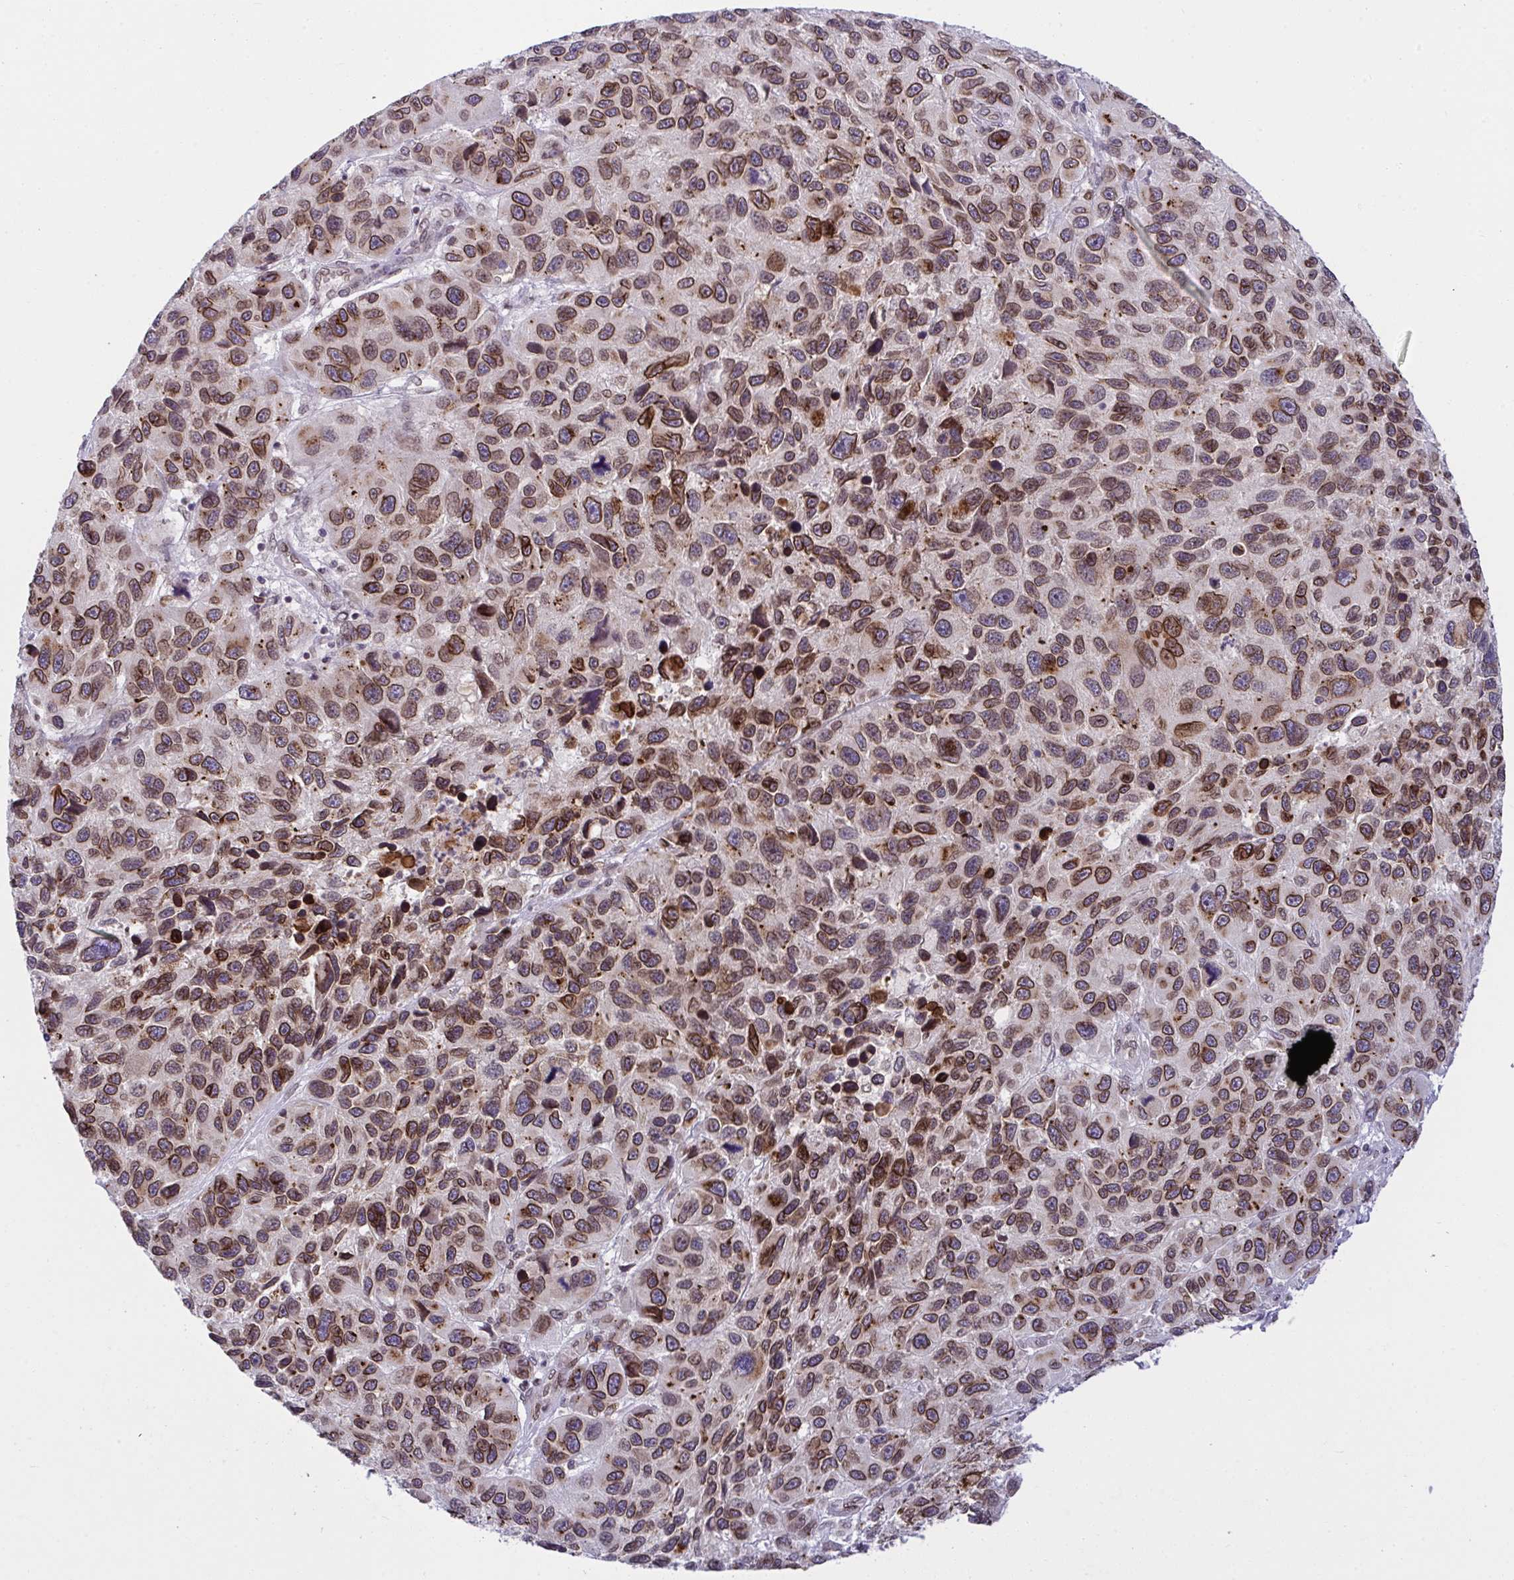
{"staining": {"intensity": "strong", "quantity": ">75%", "location": "cytoplasmic/membranous,nuclear"}, "tissue": "melanoma", "cell_type": "Tumor cells", "image_type": "cancer", "snomed": [{"axis": "morphology", "description": "Malignant melanoma, NOS"}, {"axis": "topography", "description": "Skin"}], "caption": "Strong cytoplasmic/membranous and nuclear expression for a protein is present in approximately >75% of tumor cells of melanoma using IHC.", "gene": "RANBP2", "patient": {"sex": "male", "age": 53}}